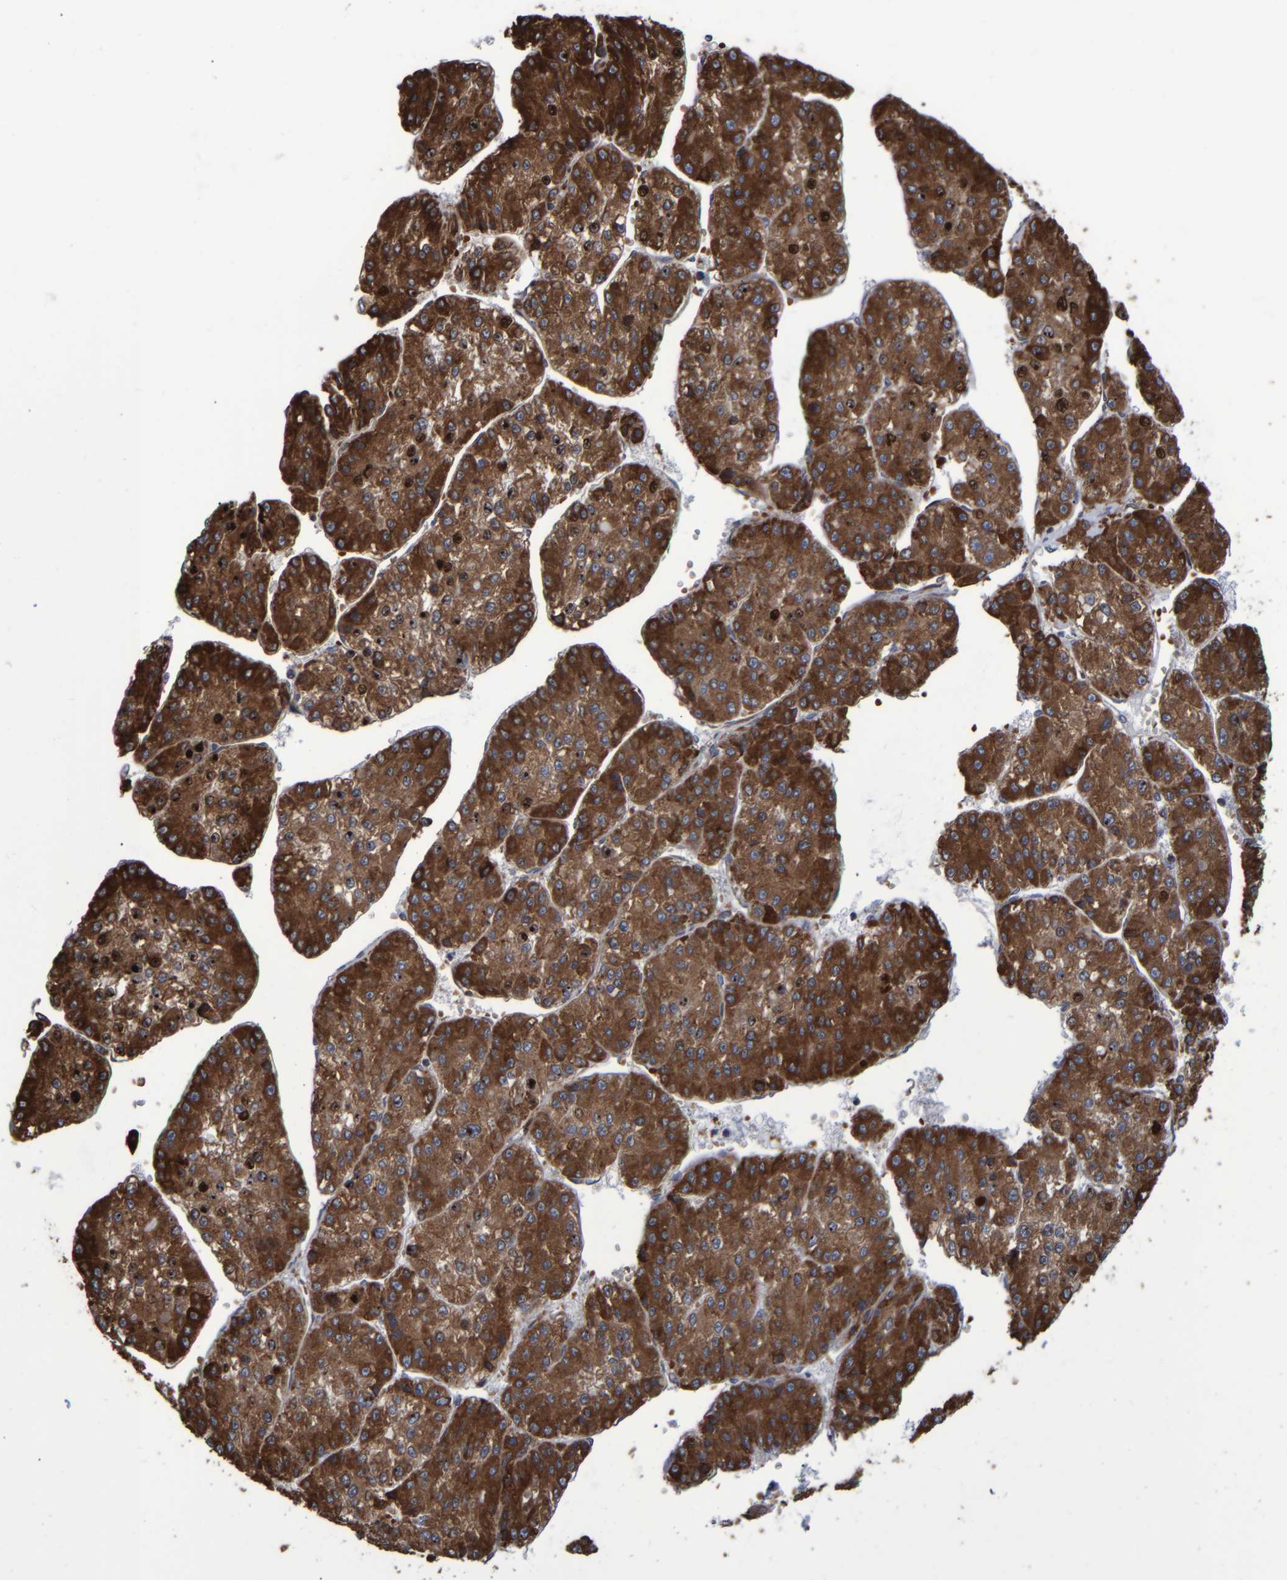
{"staining": {"intensity": "strong", "quantity": ">75%", "location": "cytoplasmic/membranous"}, "tissue": "liver cancer", "cell_type": "Tumor cells", "image_type": "cancer", "snomed": [{"axis": "morphology", "description": "Carcinoma, Hepatocellular, NOS"}, {"axis": "topography", "description": "Liver"}], "caption": "Brown immunohistochemical staining in human hepatocellular carcinoma (liver) exhibits strong cytoplasmic/membranous positivity in approximately >75% of tumor cells.", "gene": "SPAG5", "patient": {"sex": "female", "age": 73}}